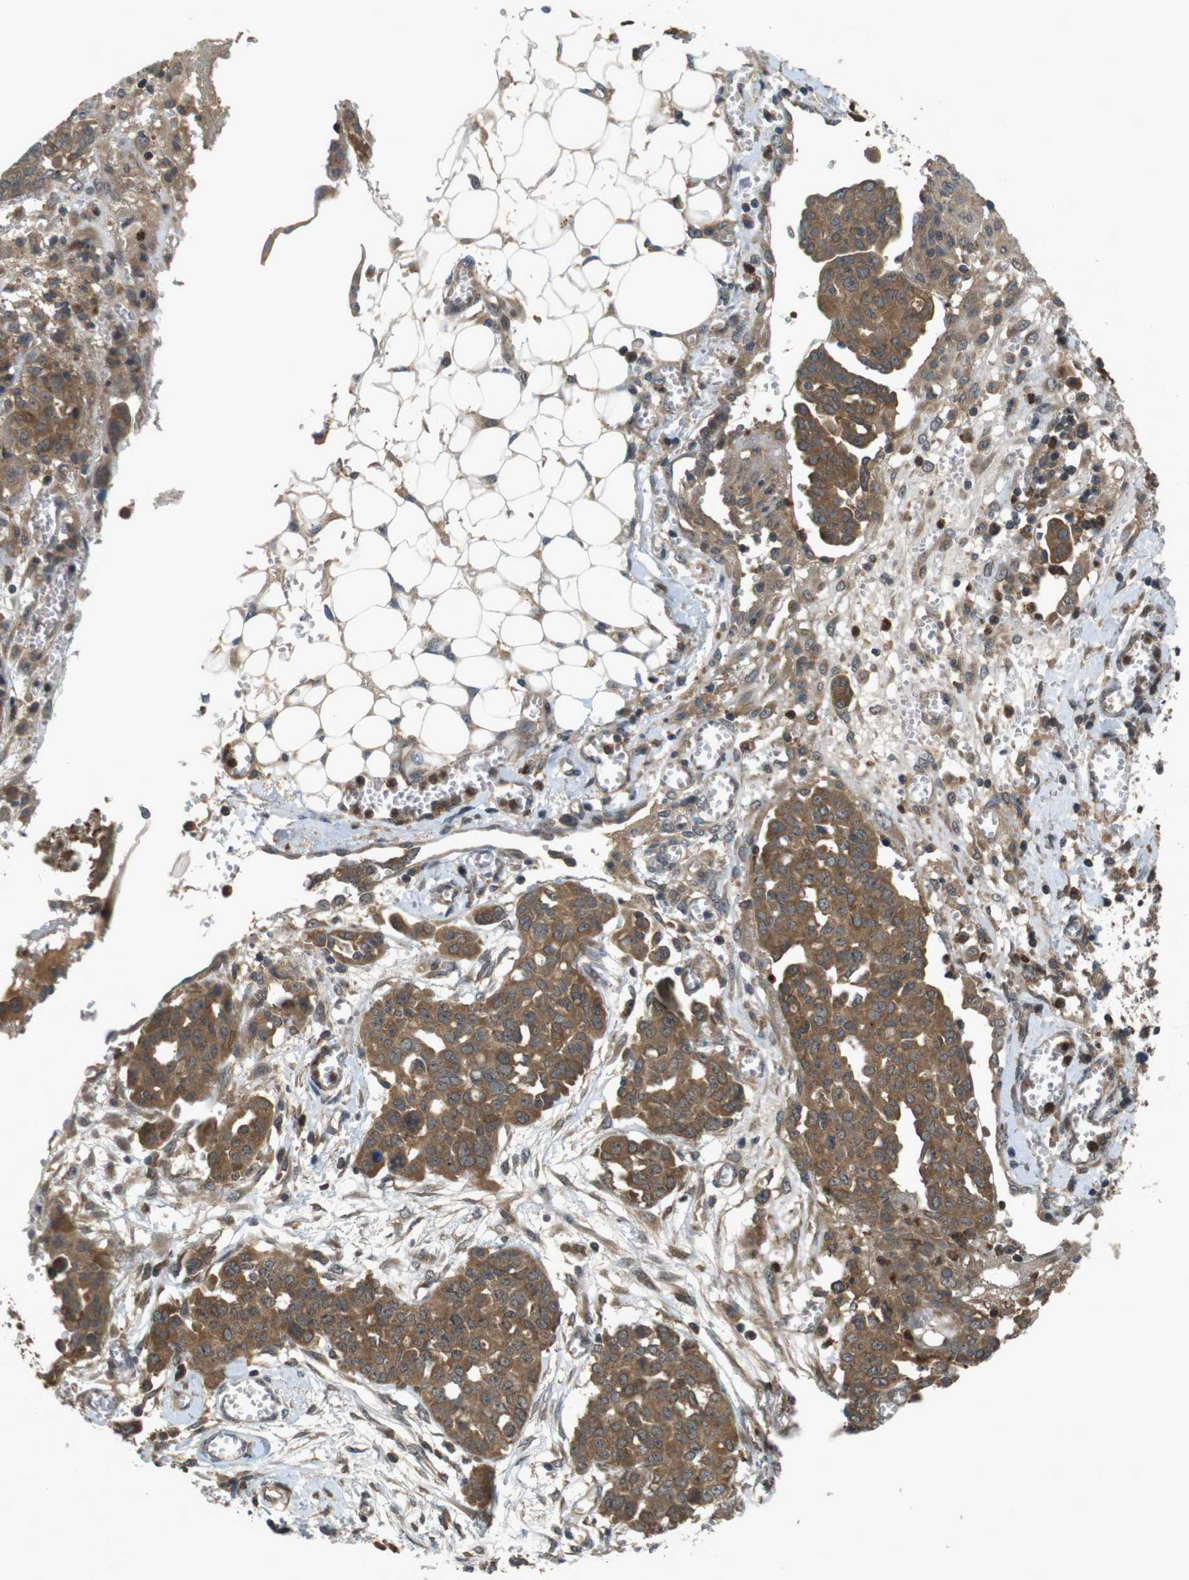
{"staining": {"intensity": "moderate", "quantity": ">75%", "location": "cytoplasmic/membranous"}, "tissue": "ovarian cancer", "cell_type": "Tumor cells", "image_type": "cancer", "snomed": [{"axis": "morphology", "description": "Cystadenocarcinoma, serous, NOS"}, {"axis": "topography", "description": "Soft tissue"}, {"axis": "topography", "description": "Ovary"}], "caption": "Protein expression analysis of ovarian serous cystadenocarcinoma demonstrates moderate cytoplasmic/membranous expression in about >75% of tumor cells.", "gene": "NFKBIE", "patient": {"sex": "female", "age": 57}}